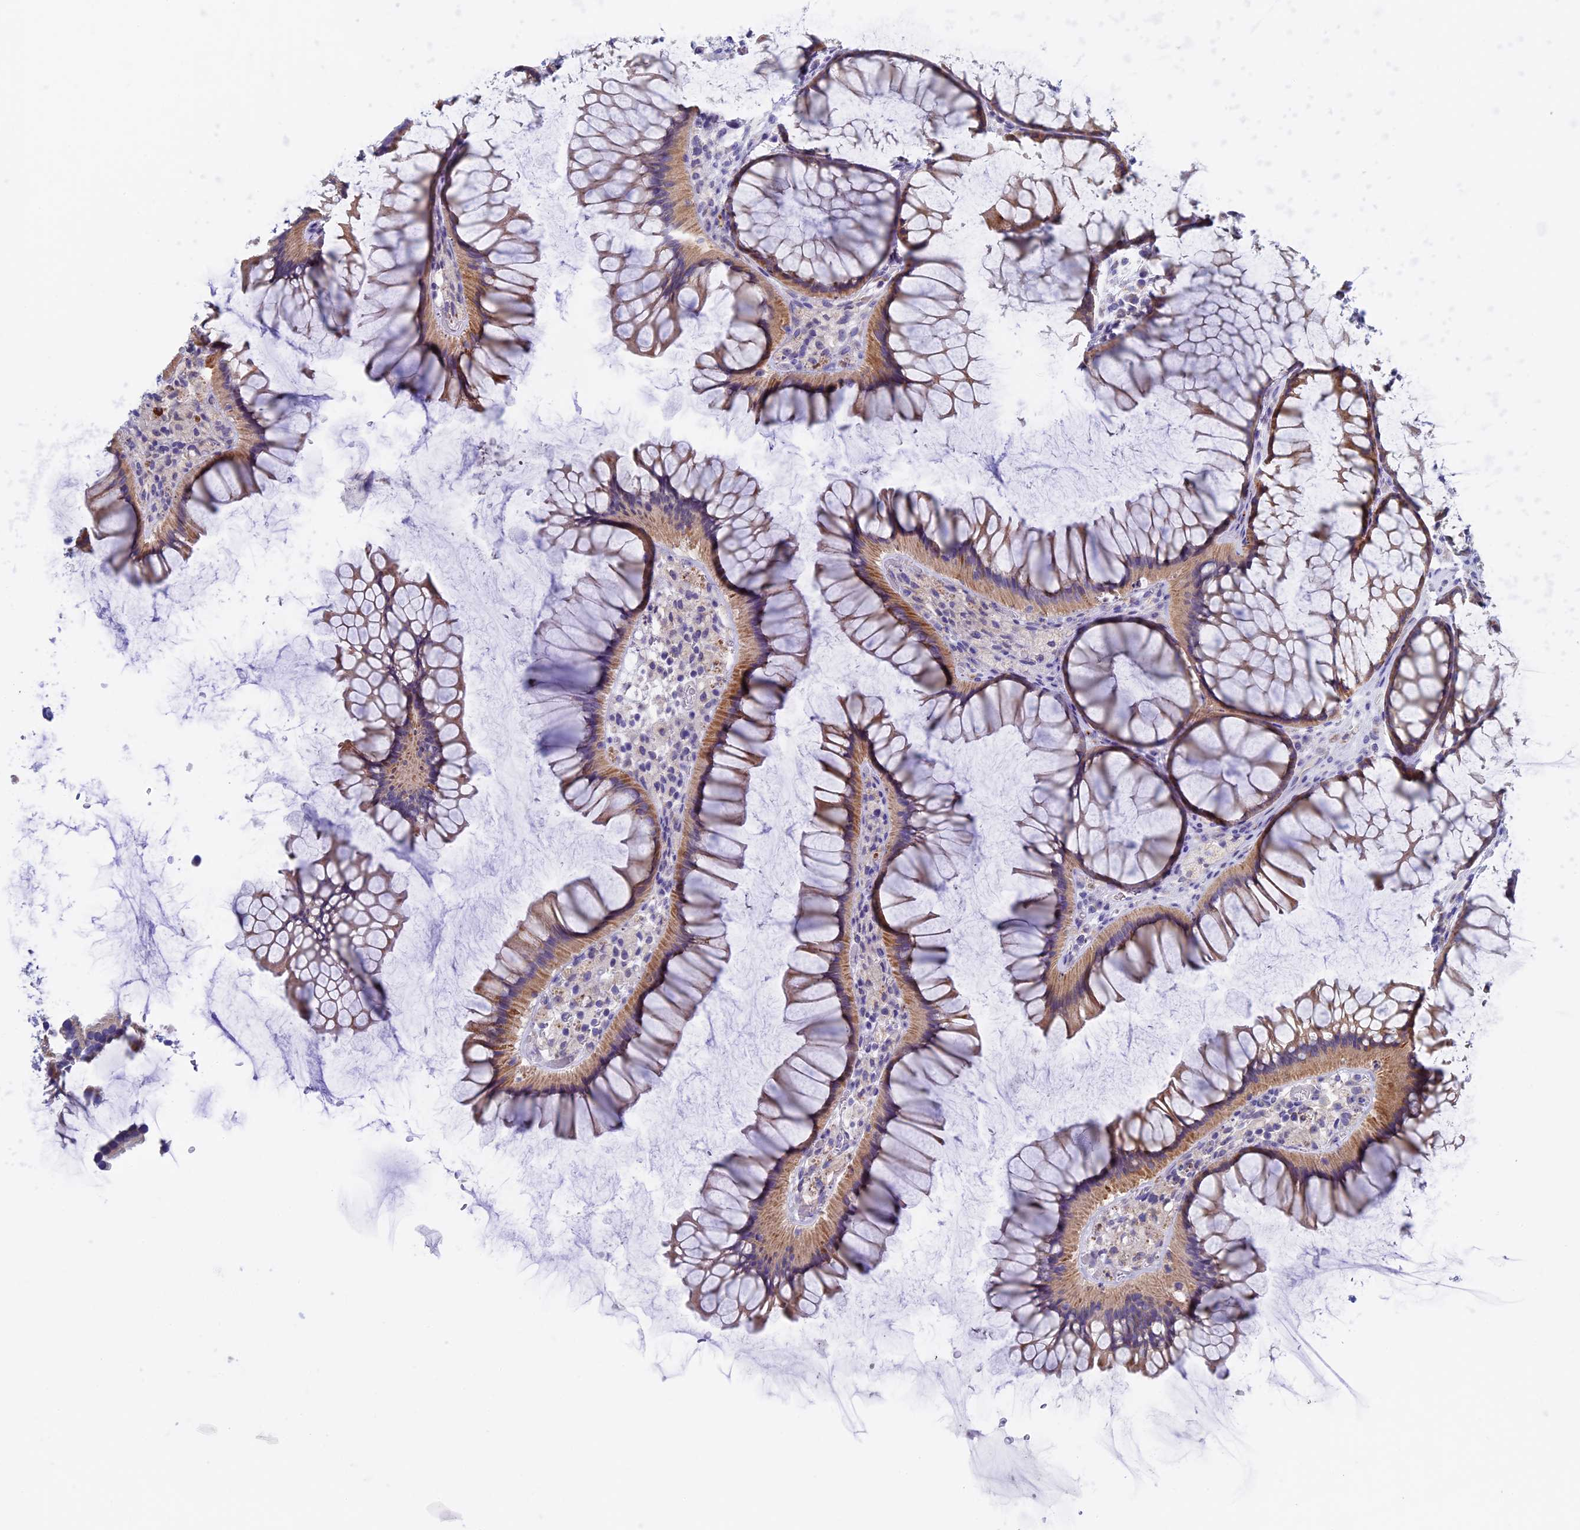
{"staining": {"intensity": "negative", "quantity": "none", "location": "none"}, "tissue": "colon", "cell_type": "Endothelial cells", "image_type": "normal", "snomed": [{"axis": "morphology", "description": "Normal tissue, NOS"}, {"axis": "topography", "description": "Colon"}], "caption": "Colon stained for a protein using immunohistochemistry demonstrates no expression endothelial cells.", "gene": "ETFDH", "patient": {"sex": "female", "age": 82}}